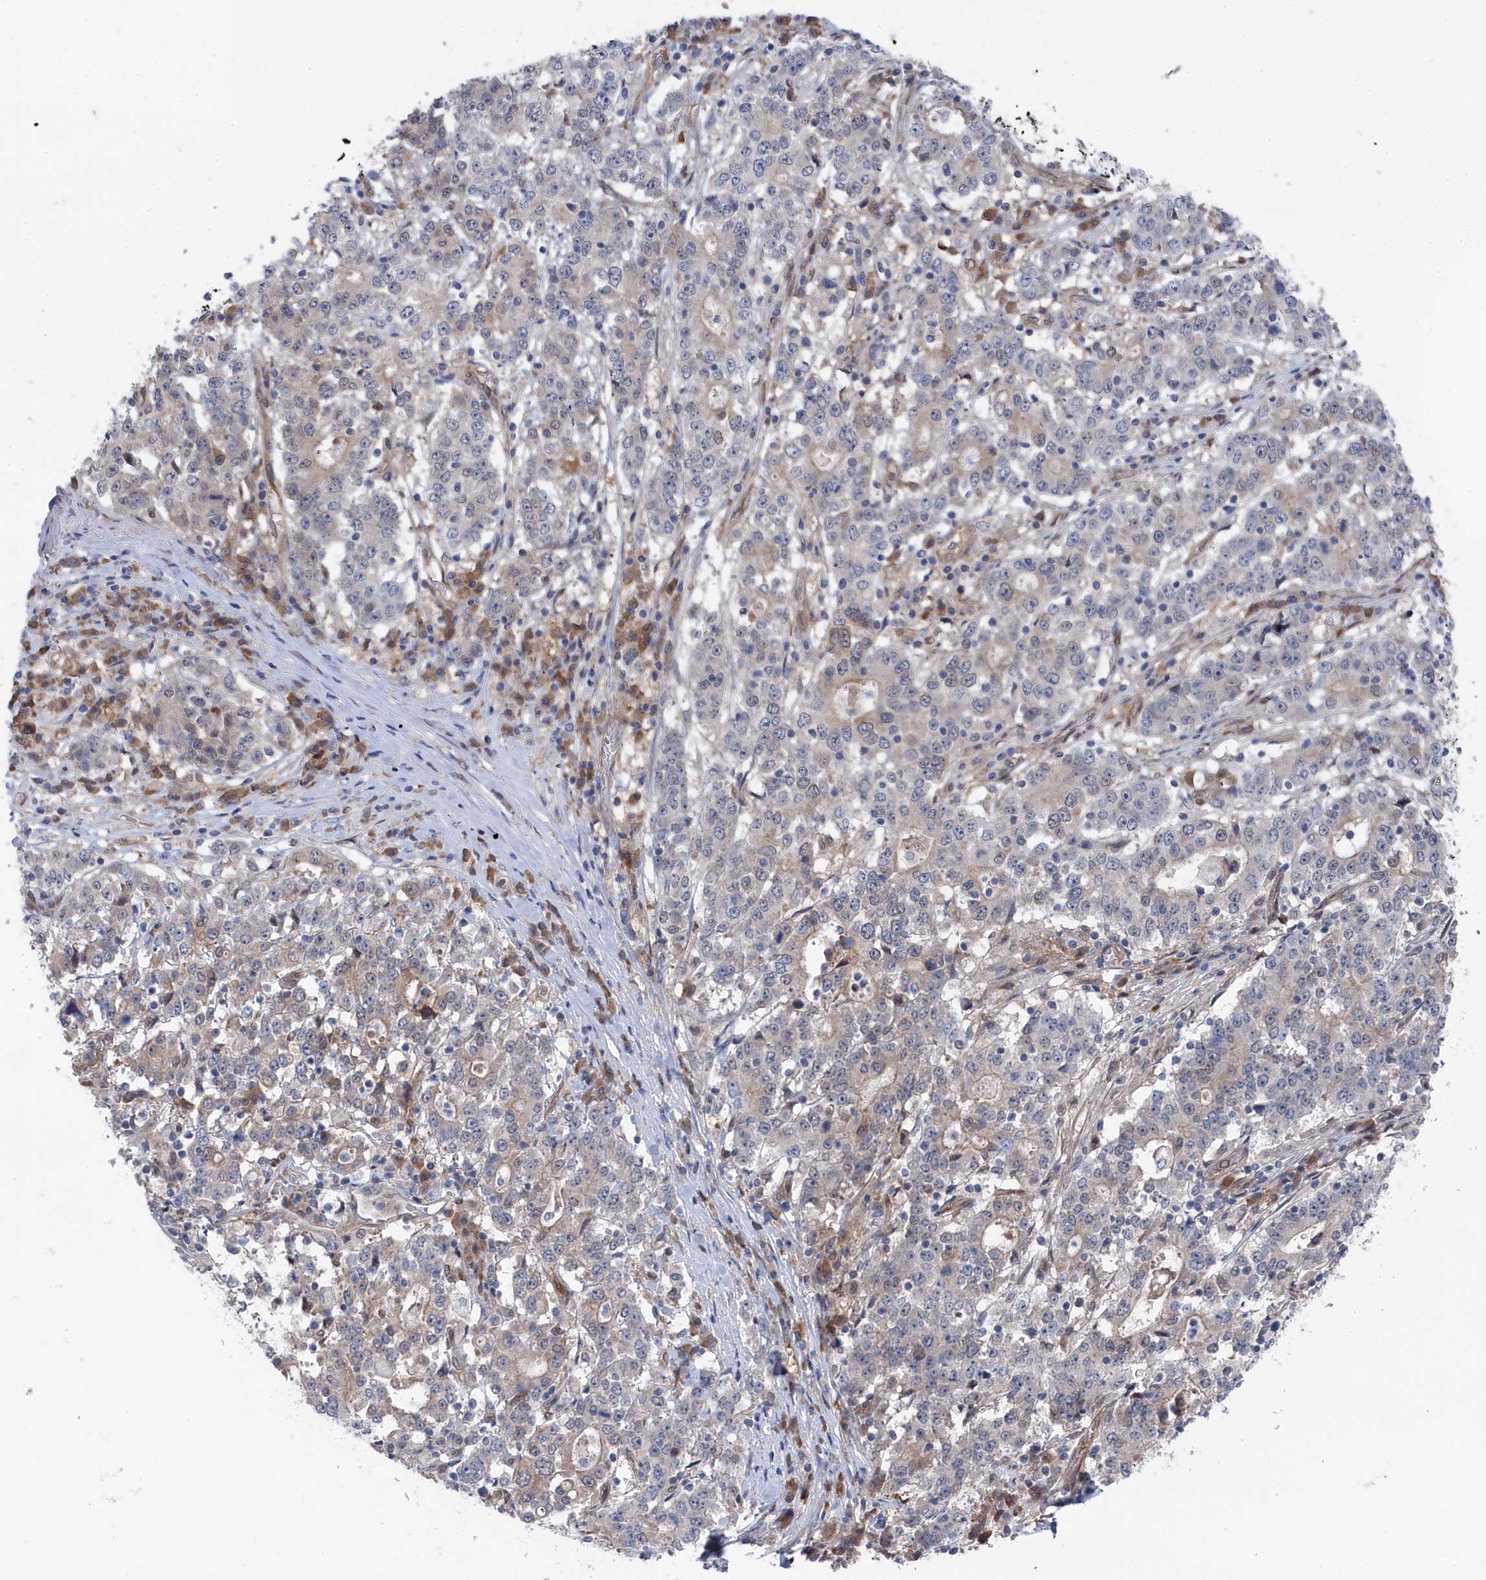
{"staining": {"intensity": "weak", "quantity": "<25%", "location": "cytoplasmic/membranous"}, "tissue": "stomach cancer", "cell_type": "Tumor cells", "image_type": "cancer", "snomed": [{"axis": "morphology", "description": "Adenocarcinoma, NOS"}, {"axis": "topography", "description": "Stomach"}], "caption": "This is an immunohistochemistry micrograph of human stomach cancer. There is no expression in tumor cells.", "gene": "IRGQ", "patient": {"sex": "male", "age": 59}}